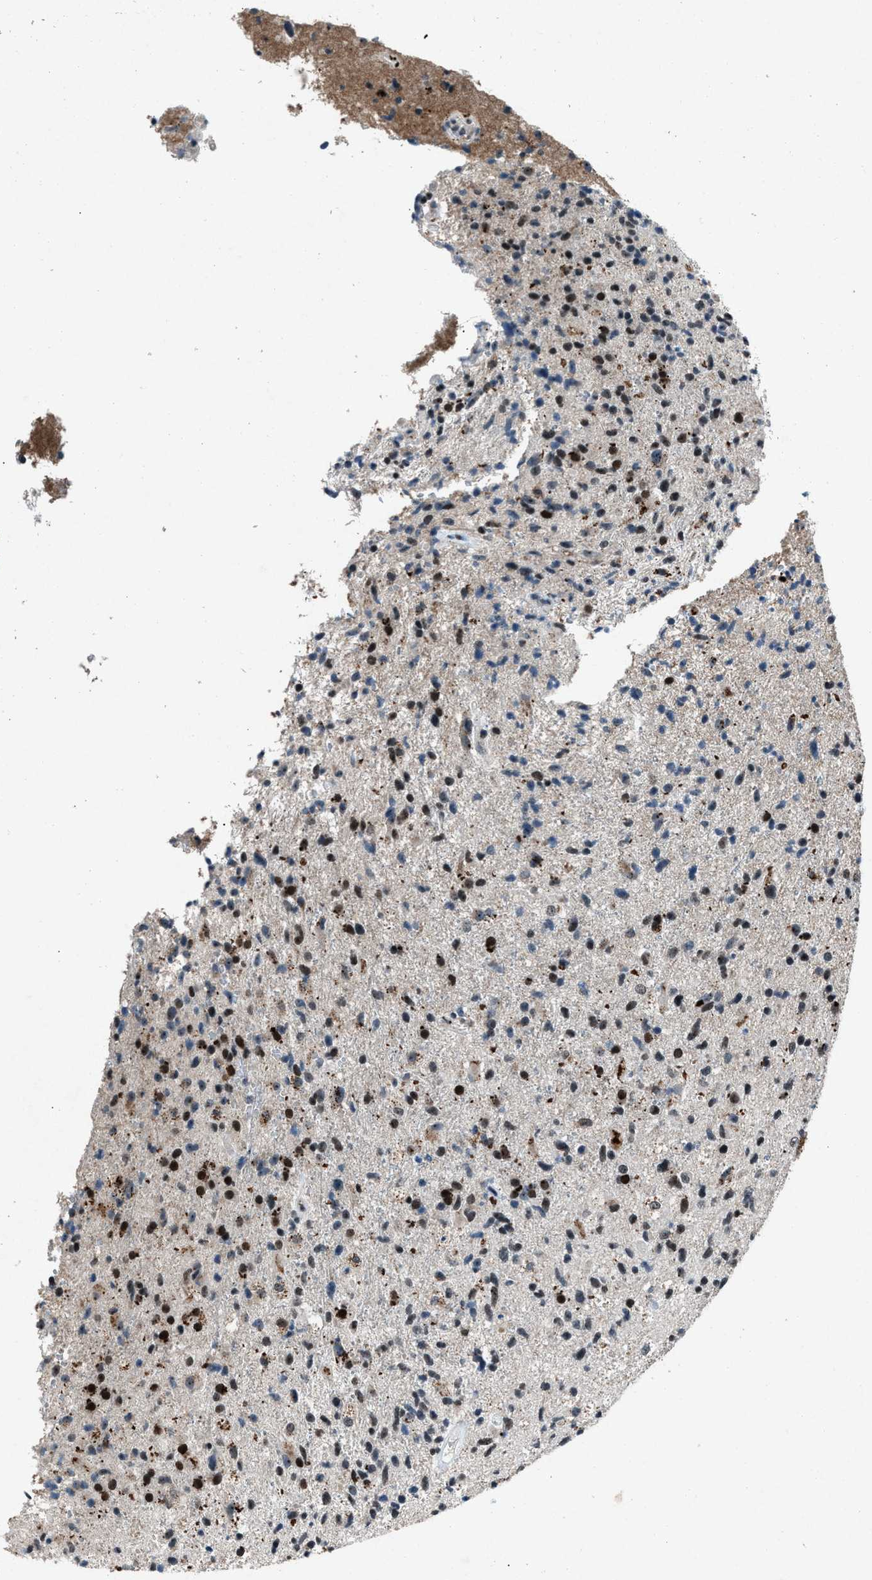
{"staining": {"intensity": "weak", "quantity": "25%-75%", "location": "nuclear"}, "tissue": "glioma", "cell_type": "Tumor cells", "image_type": "cancer", "snomed": [{"axis": "morphology", "description": "Glioma, malignant, High grade"}, {"axis": "topography", "description": "Brain"}], "caption": "Immunohistochemical staining of human malignant glioma (high-grade) displays weak nuclear protein expression in about 25%-75% of tumor cells. (DAB (3,3'-diaminobenzidine) = brown stain, brightfield microscopy at high magnification).", "gene": "ADCY1", "patient": {"sex": "male", "age": 72}}